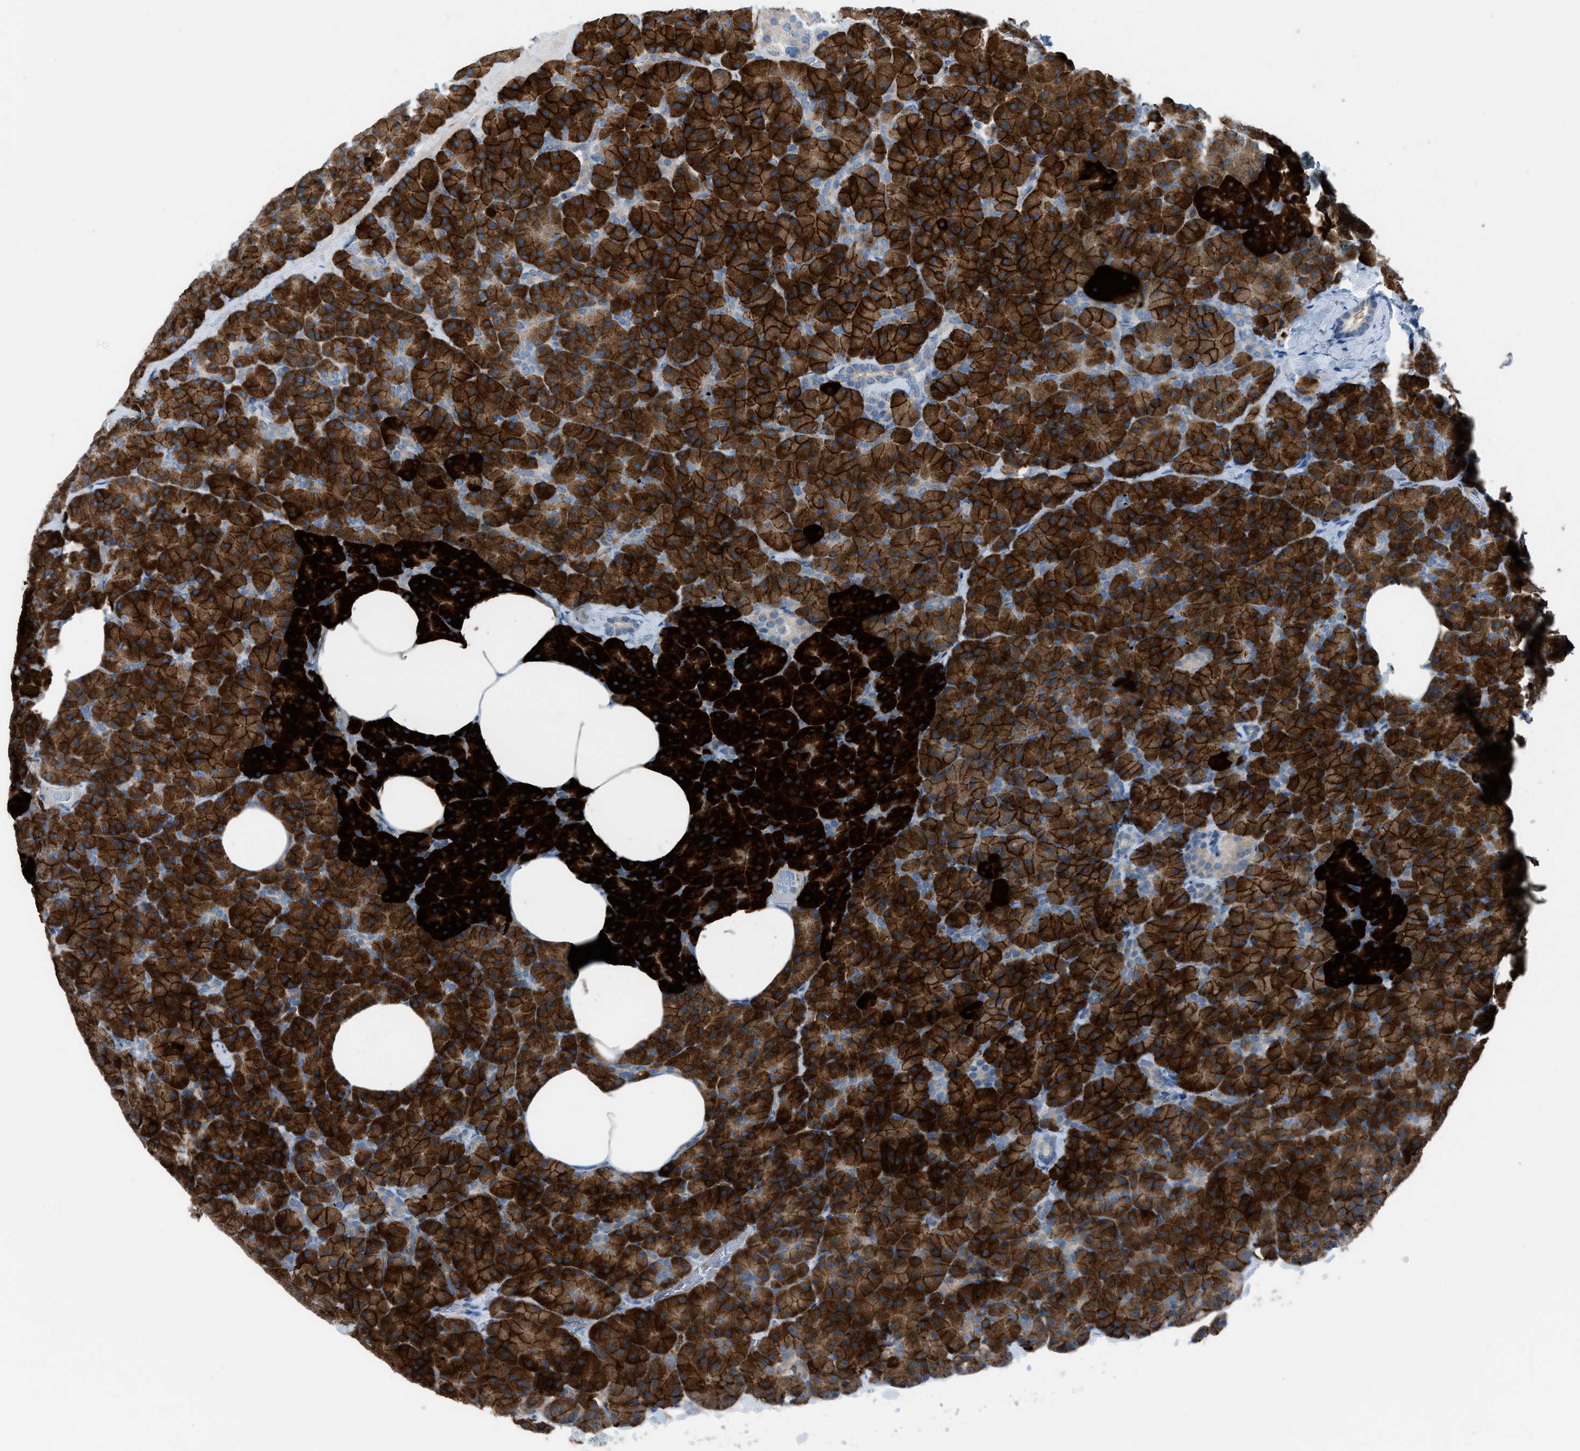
{"staining": {"intensity": "strong", "quantity": ">75%", "location": "cytoplasmic/membranous"}, "tissue": "pancreas", "cell_type": "Exocrine glandular cells", "image_type": "normal", "snomed": [{"axis": "morphology", "description": "Normal tissue, NOS"}, {"axis": "topography", "description": "Pancreas"}], "caption": "Unremarkable pancreas displays strong cytoplasmic/membranous expression in approximately >75% of exocrine glandular cells.", "gene": "HEG1", "patient": {"sex": "female", "age": 35}}